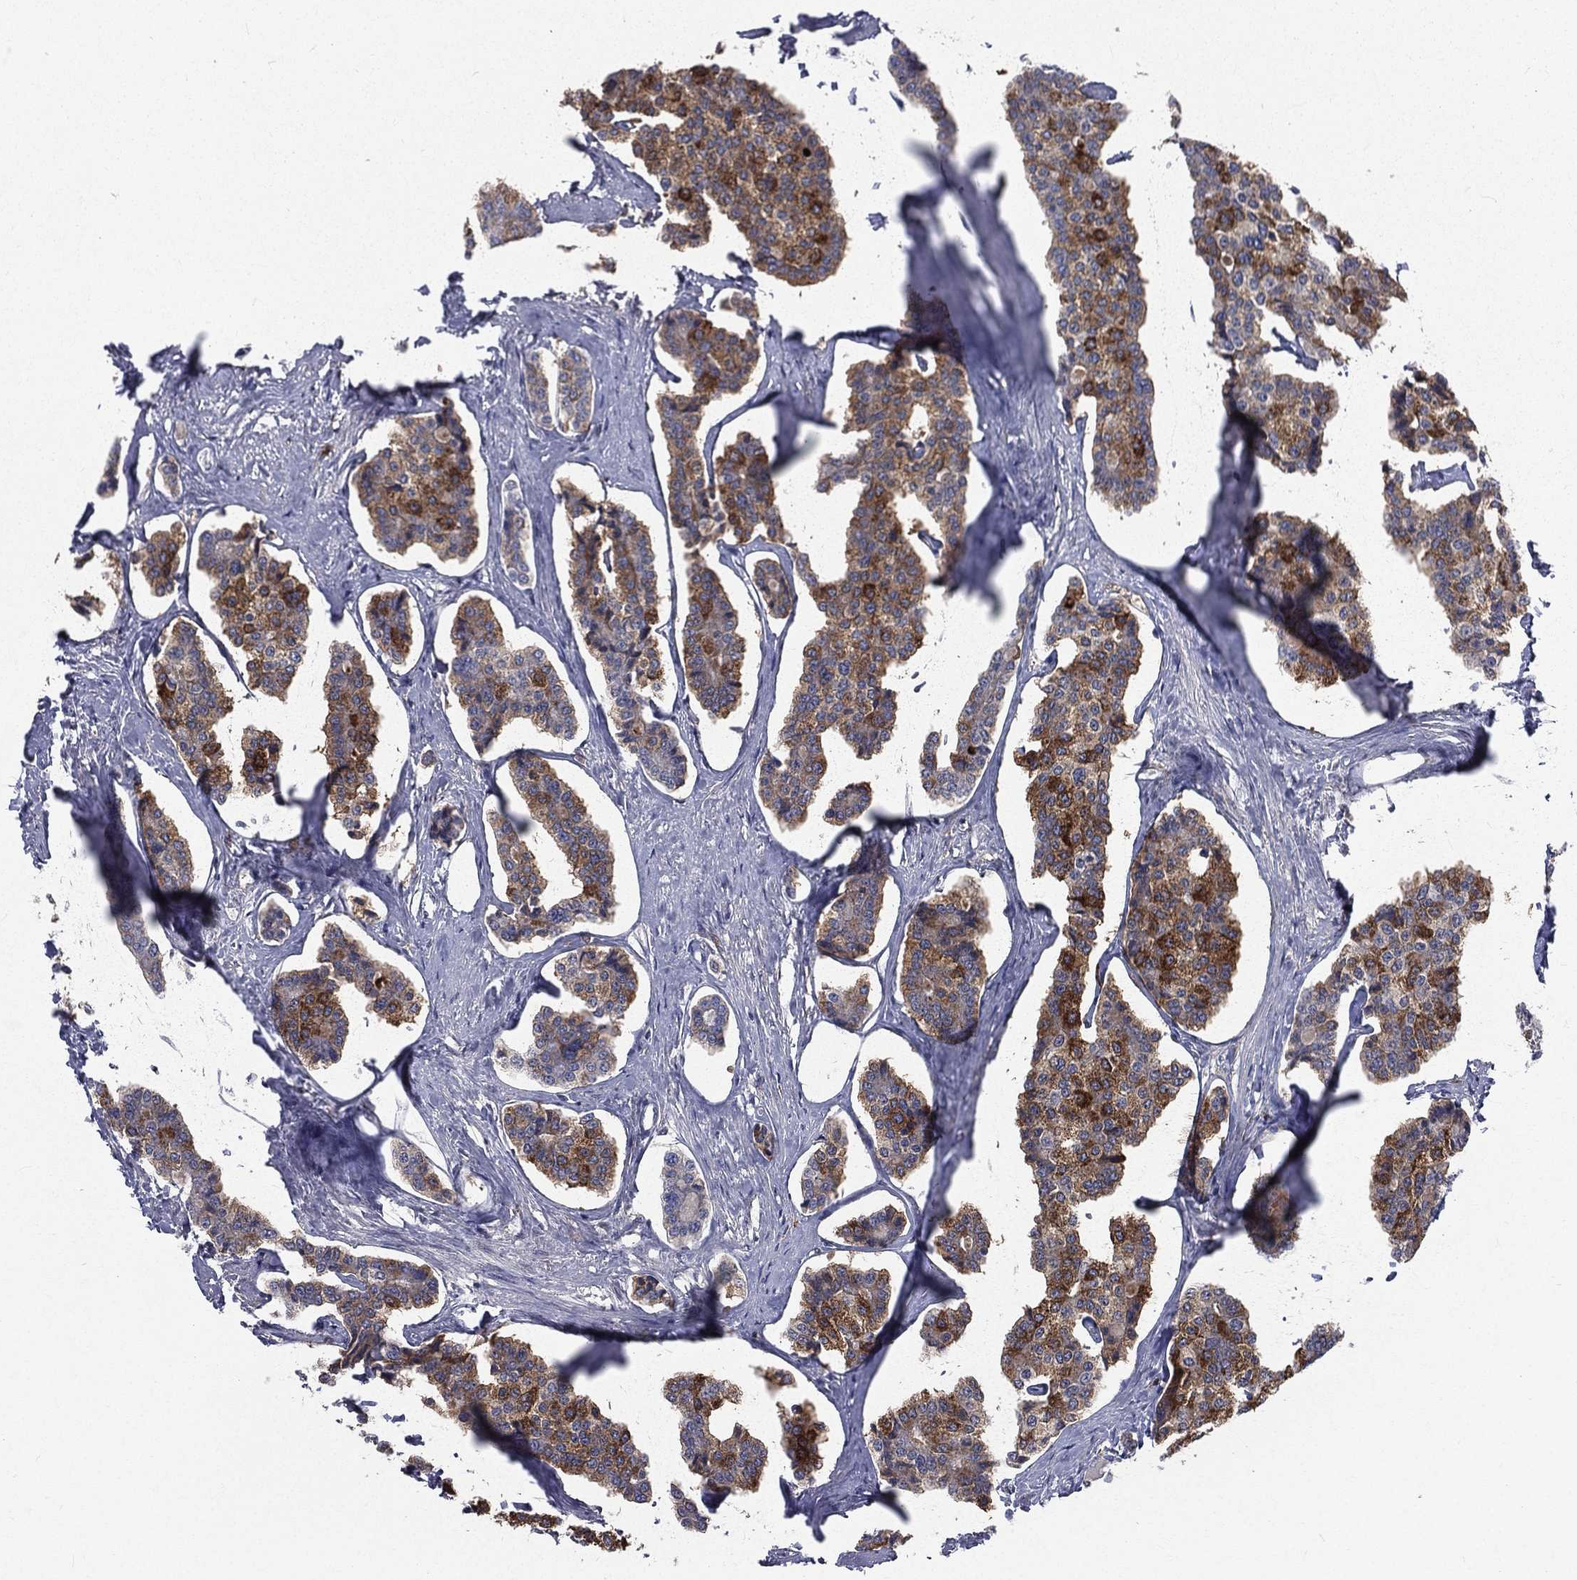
{"staining": {"intensity": "strong", "quantity": ">75%", "location": "cytoplasmic/membranous"}, "tissue": "carcinoid", "cell_type": "Tumor cells", "image_type": "cancer", "snomed": [{"axis": "morphology", "description": "Carcinoid, malignant, NOS"}, {"axis": "topography", "description": "Small intestine"}], "caption": "Immunohistochemical staining of human carcinoid (malignant) exhibits high levels of strong cytoplasmic/membranous protein expression in approximately >75% of tumor cells.", "gene": "BASP1", "patient": {"sex": "female", "age": 65}}